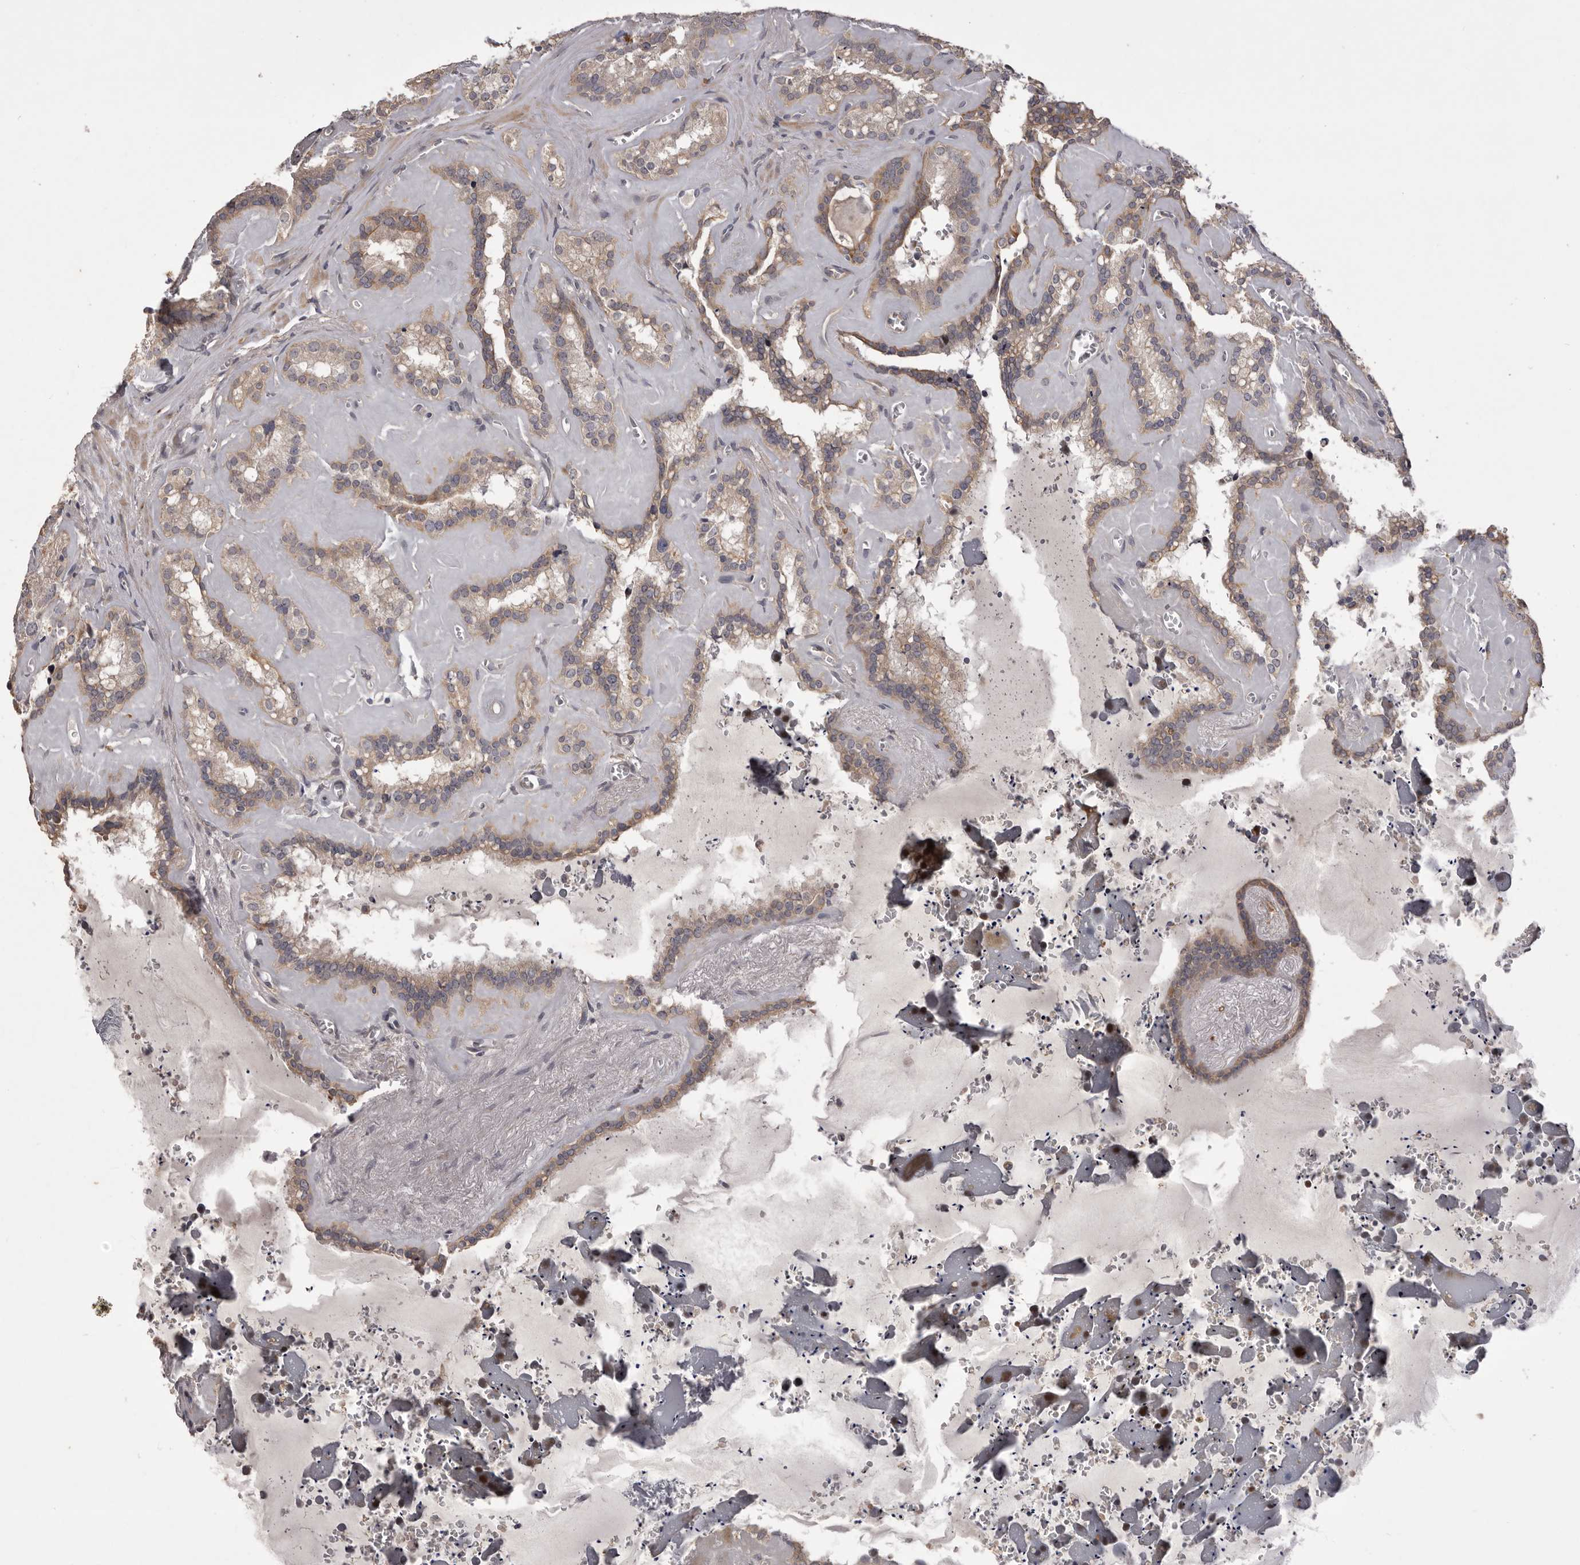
{"staining": {"intensity": "weak", "quantity": ">75%", "location": "cytoplasmic/membranous"}, "tissue": "seminal vesicle", "cell_type": "Glandular cells", "image_type": "normal", "snomed": [{"axis": "morphology", "description": "Normal tissue, NOS"}, {"axis": "topography", "description": "Prostate"}, {"axis": "topography", "description": "Seminal veicle"}], "caption": "The image reveals a brown stain indicating the presence of a protein in the cytoplasmic/membranous of glandular cells in seminal vesicle. Using DAB (3,3'-diaminobenzidine) (brown) and hematoxylin (blue) stains, captured at high magnification using brightfield microscopy.", "gene": "PNRC1", "patient": {"sex": "male", "age": 59}}